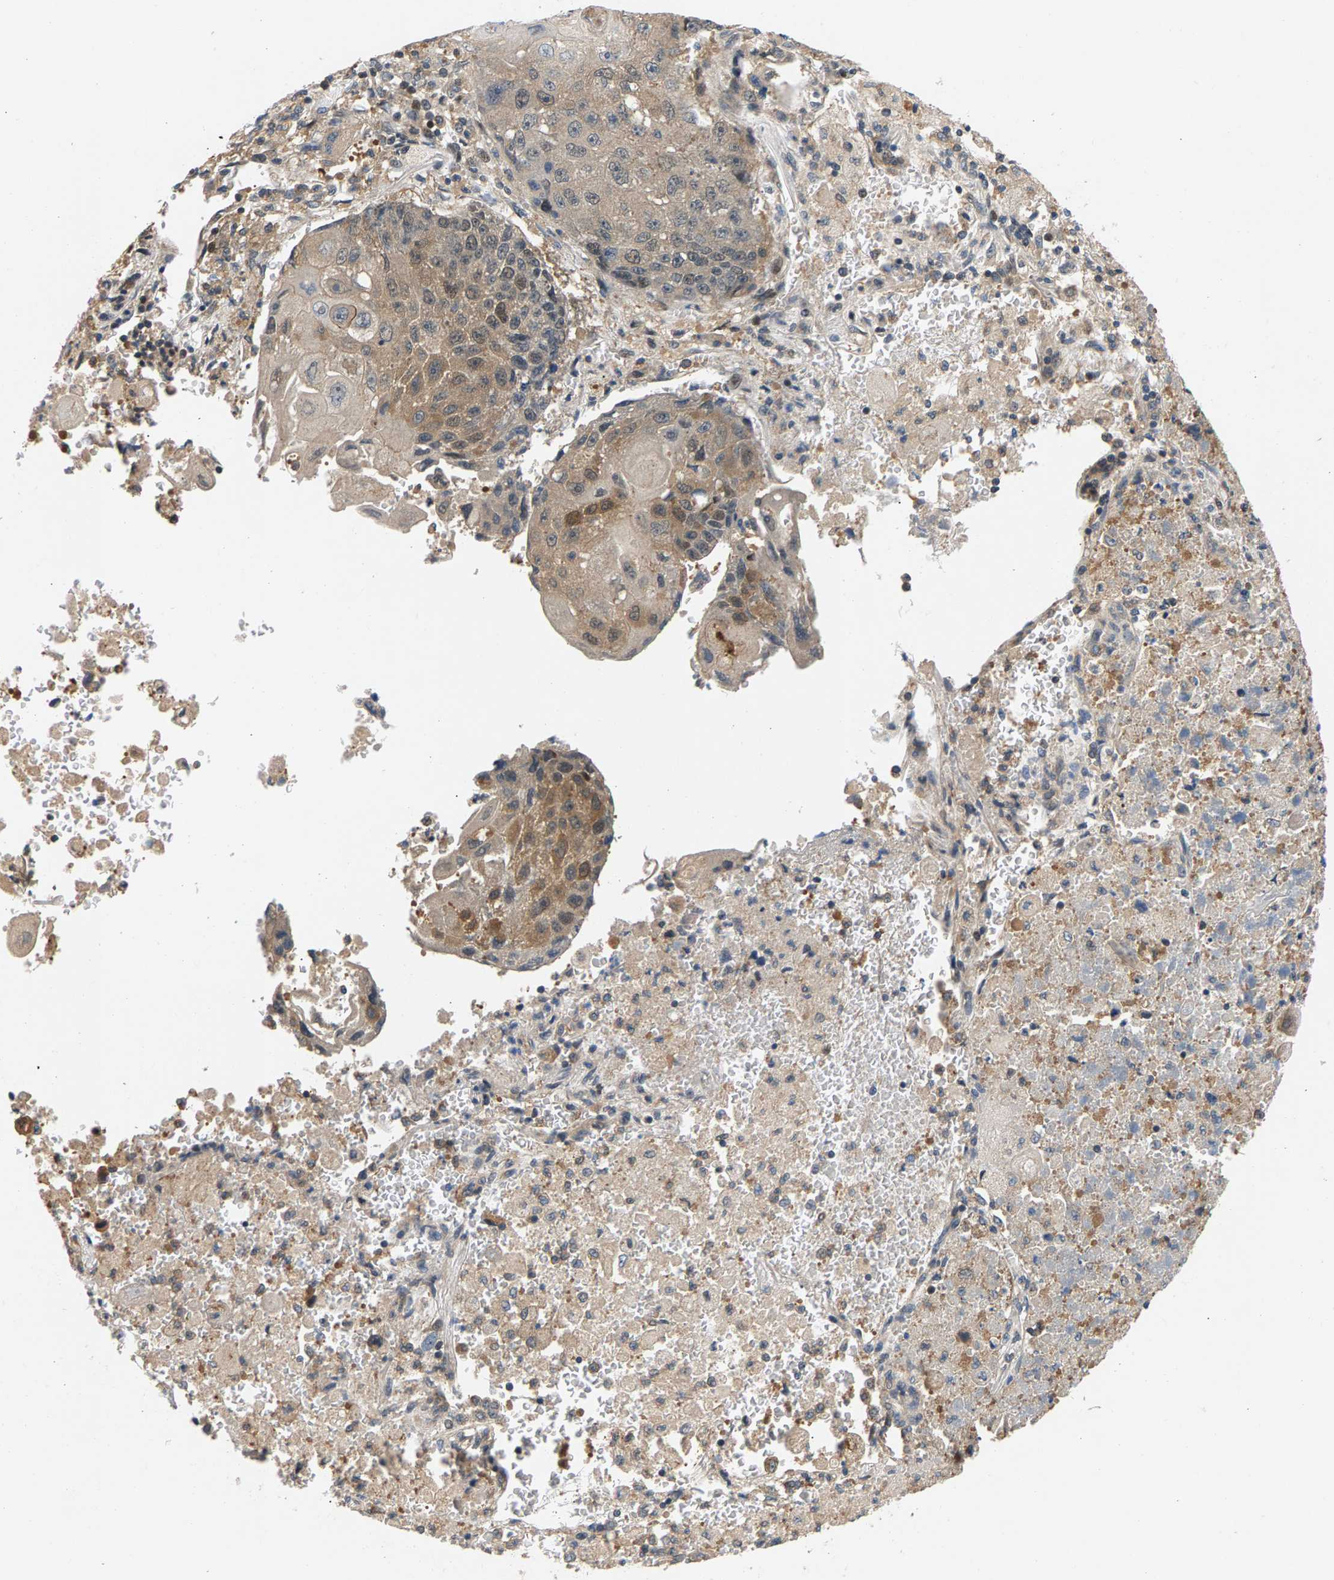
{"staining": {"intensity": "weak", "quantity": "<25%", "location": "cytoplasmic/membranous"}, "tissue": "lung cancer", "cell_type": "Tumor cells", "image_type": "cancer", "snomed": [{"axis": "morphology", "description": "Squamous cell carcinoma, NOS"}, {"axis": "topography", "description": "Lung"}], "caption": "Tumor cells show no significant positivity in lung cancer (squamous cell carcinoma).", "gene": "FAM78A", "patient": {"sex": "male", "age": 61}}